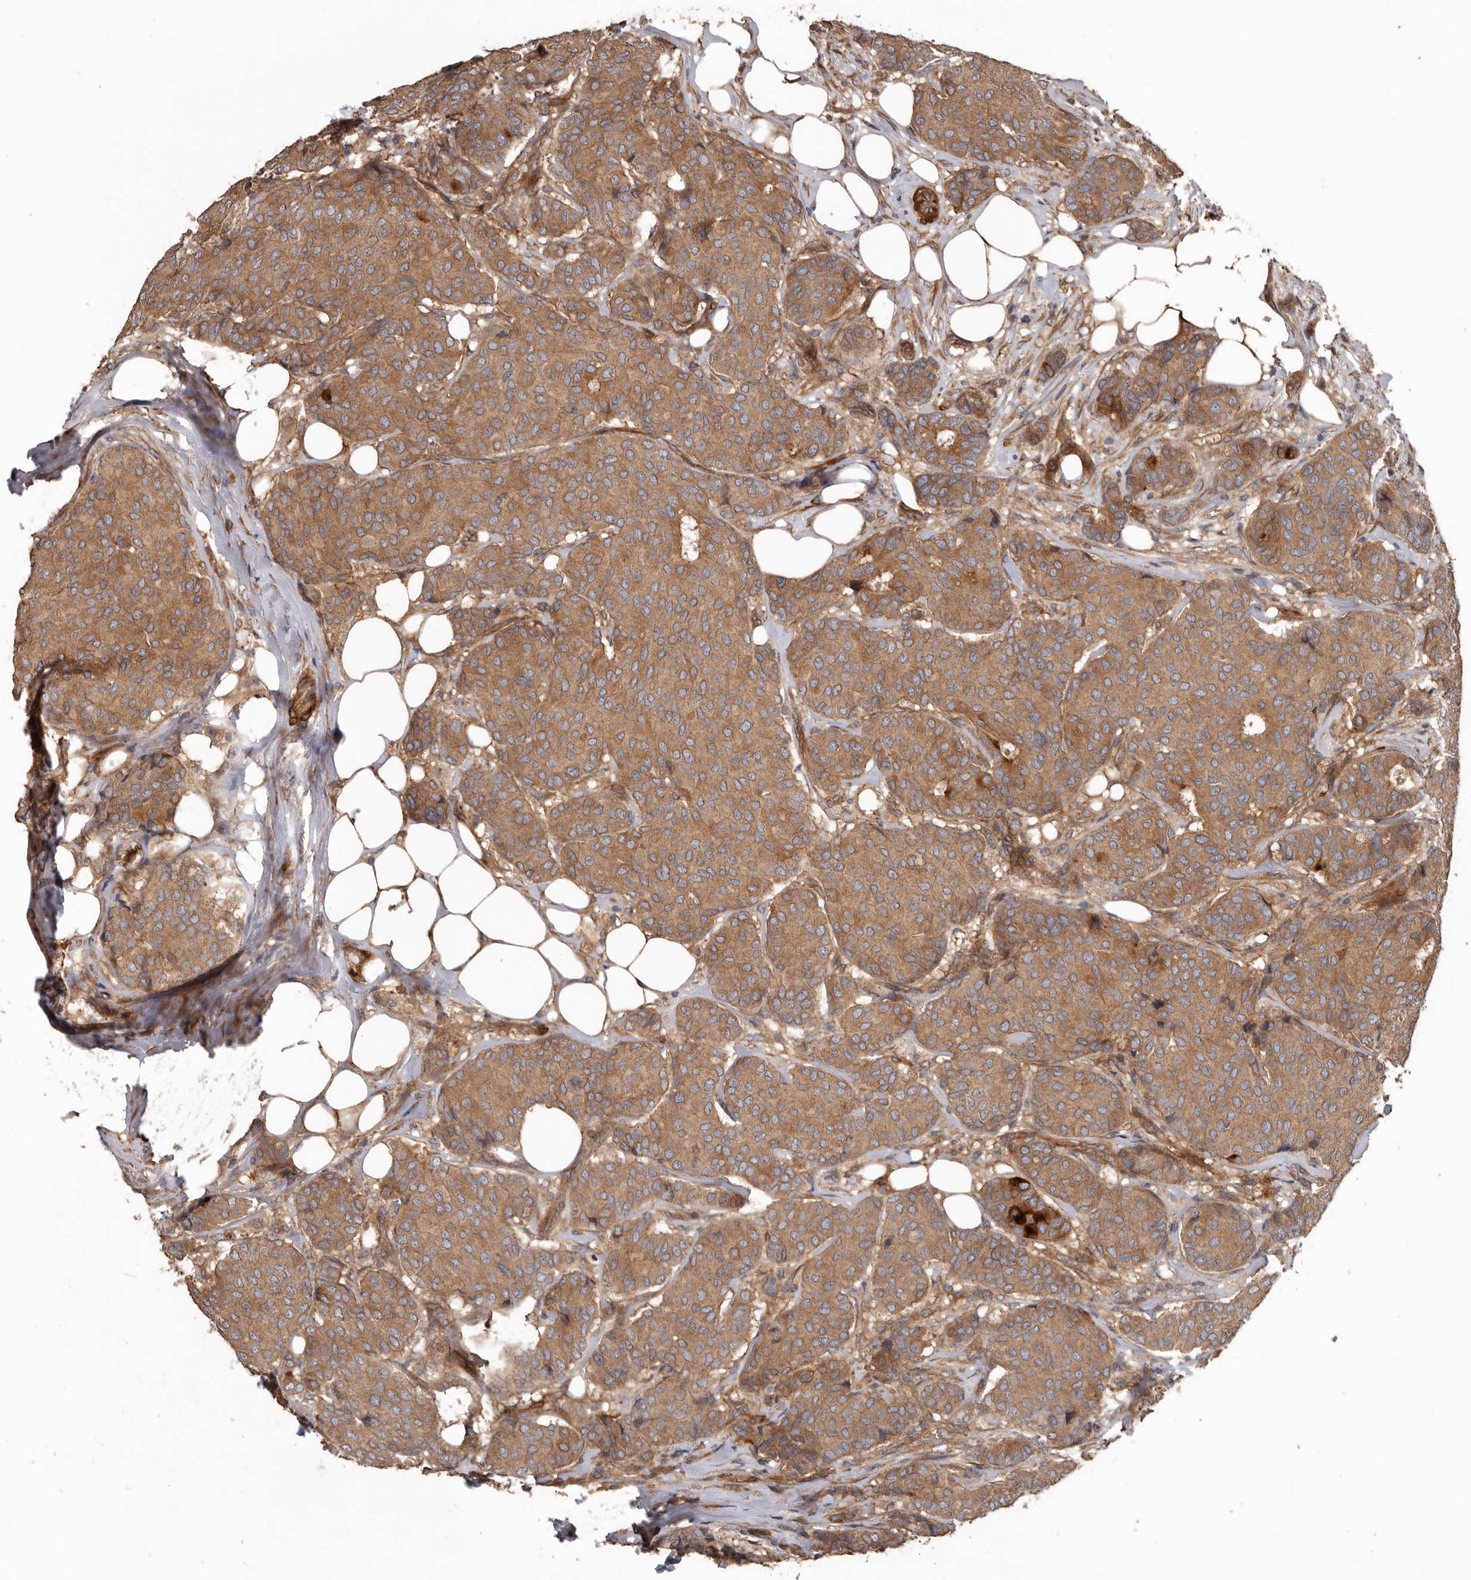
{"staining": {"intensity": "moderate", "quantity": ">75%", "location": "cytoplasmic/membranous"}, "tissue": "breast cancer", "cell_type": "Tumor cells", "image_type": "cancer", "snomed": [{"axis": "morphology", "description": "Duct carcinoma"}, {"axis": "topography", "description": "Breast"}], "caption": "Protein staining exhibits moderate cytoplasmic/membranous positivity in about >75% of tumor cells in breast intraductal carcinoma. (DAB (3,3'-diaminobenzidine) IHC, brown staining for protein, blue staining for nuclei).", "gene": "ARHGEF5", "patient": {"sex": "female", "age": 75}}